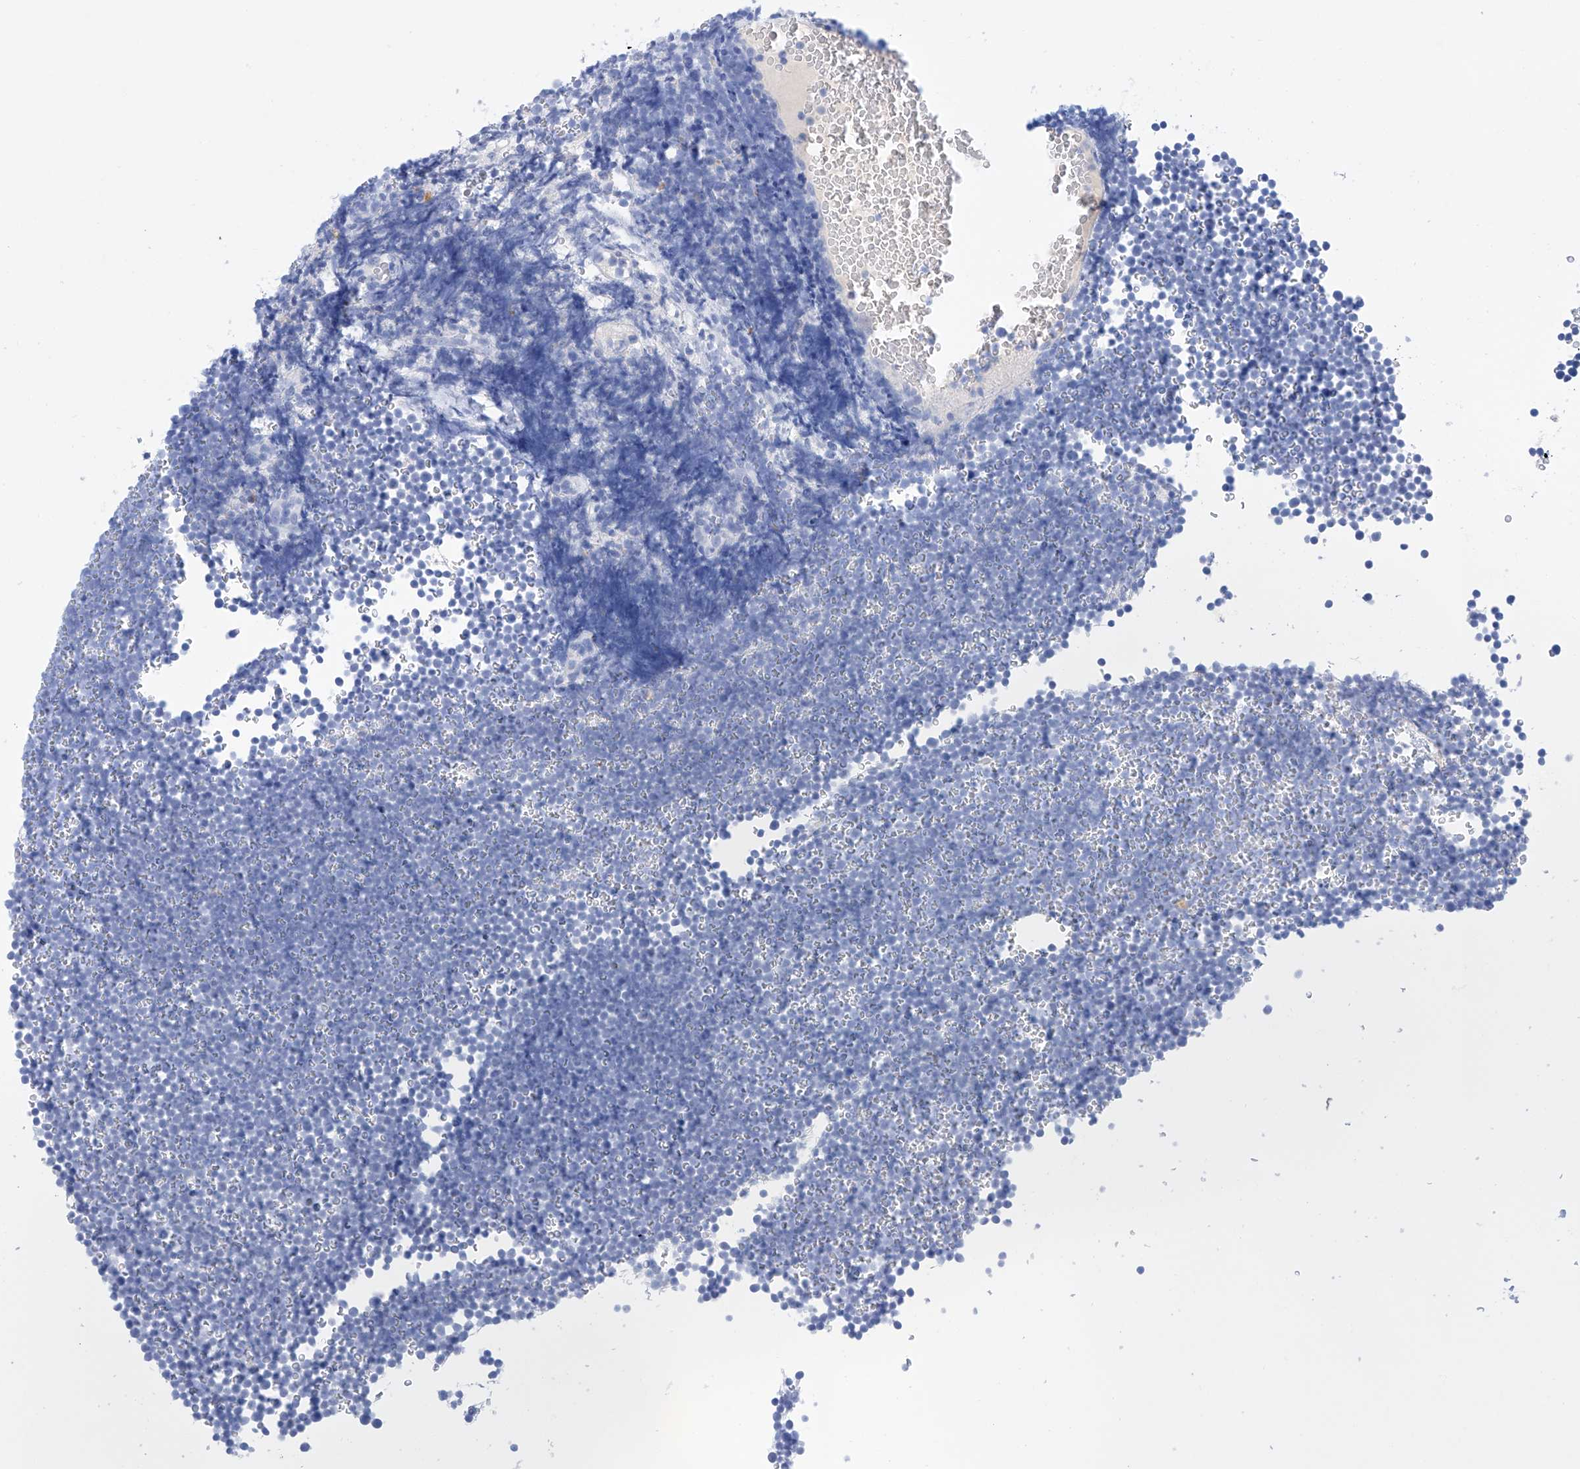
{"staining": {"intensity": "negative", "quantity": "none", "location": "none"}, "tissue": "lymphoma", "cell_type": "Tumor cells", "image_type": "cancer", "snomed": [{"axis": "morphology", "description": "Malignant lymphoma, non-Hodgkin's type, High grade"}, {"axis": "topography", "description": "Lymph node"}], "caption": "Tumor cells show no significant protein staining in lymphoma.", "gene": "LURAP1", "patient": {"sex": "male", "age": 13}}